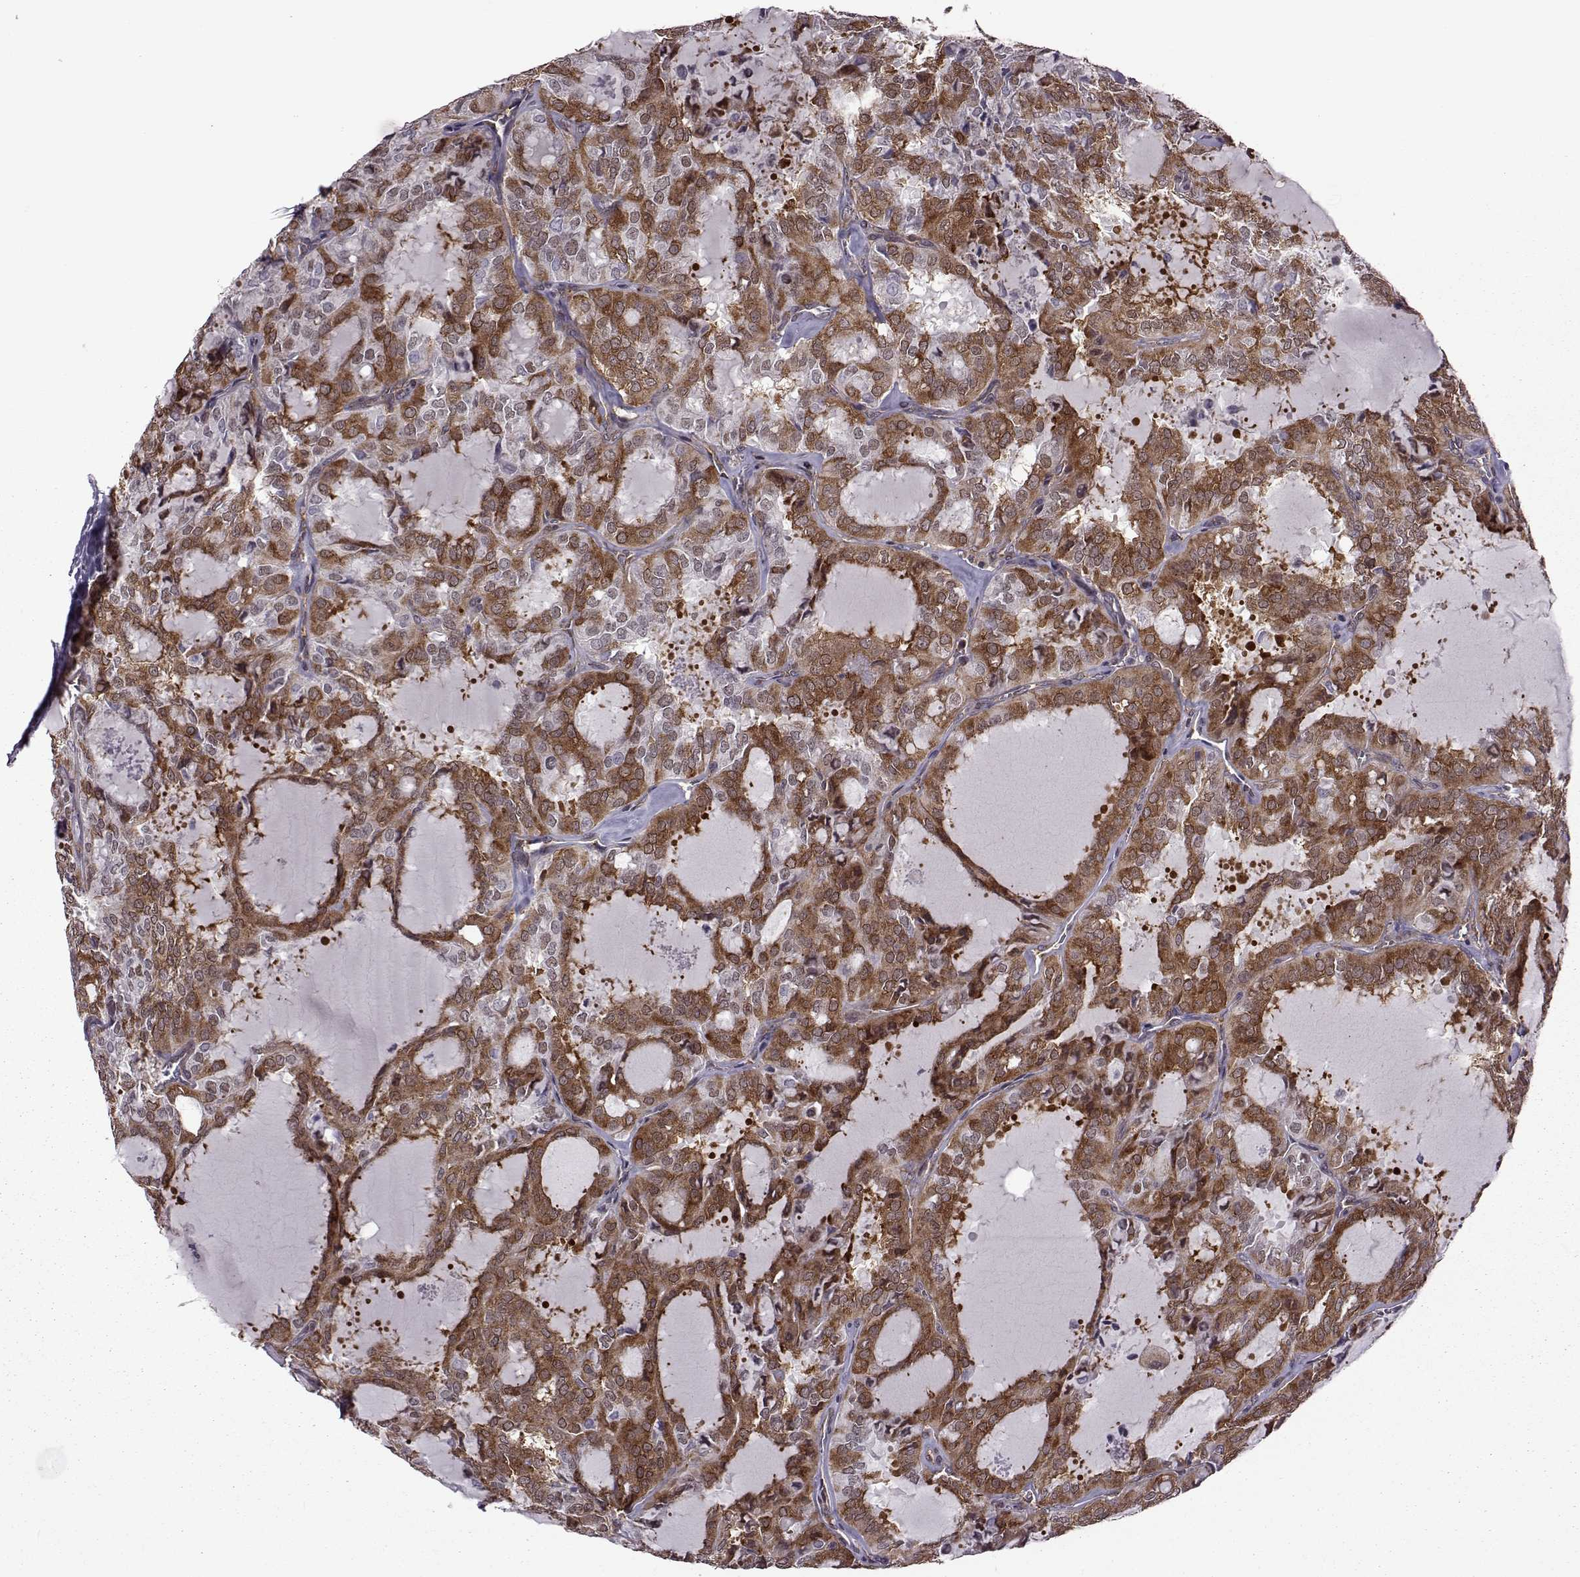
{"staining": {"intensity": "strong", "quantity": ">75%", "location": "cytoplasmic/membranous"}, "tissue": "thyroid cancer", "cell_type": "Tumor cells", "image_type": "cancer", "snomed": [{"axis": "morphology", "description": "Follicular adenoma carcinoma, NOS"}, {"axis": "topography", "description": "Thyroid gland"}], "caption": "There is high levels of strong cytoplasmic/membranous positivity in tumor cells of thyroid cancer, as demonstrated by immunohistochemical staining (brown color).", "gene": "URI1", "patient": {"sex": "male", "age": 75}}